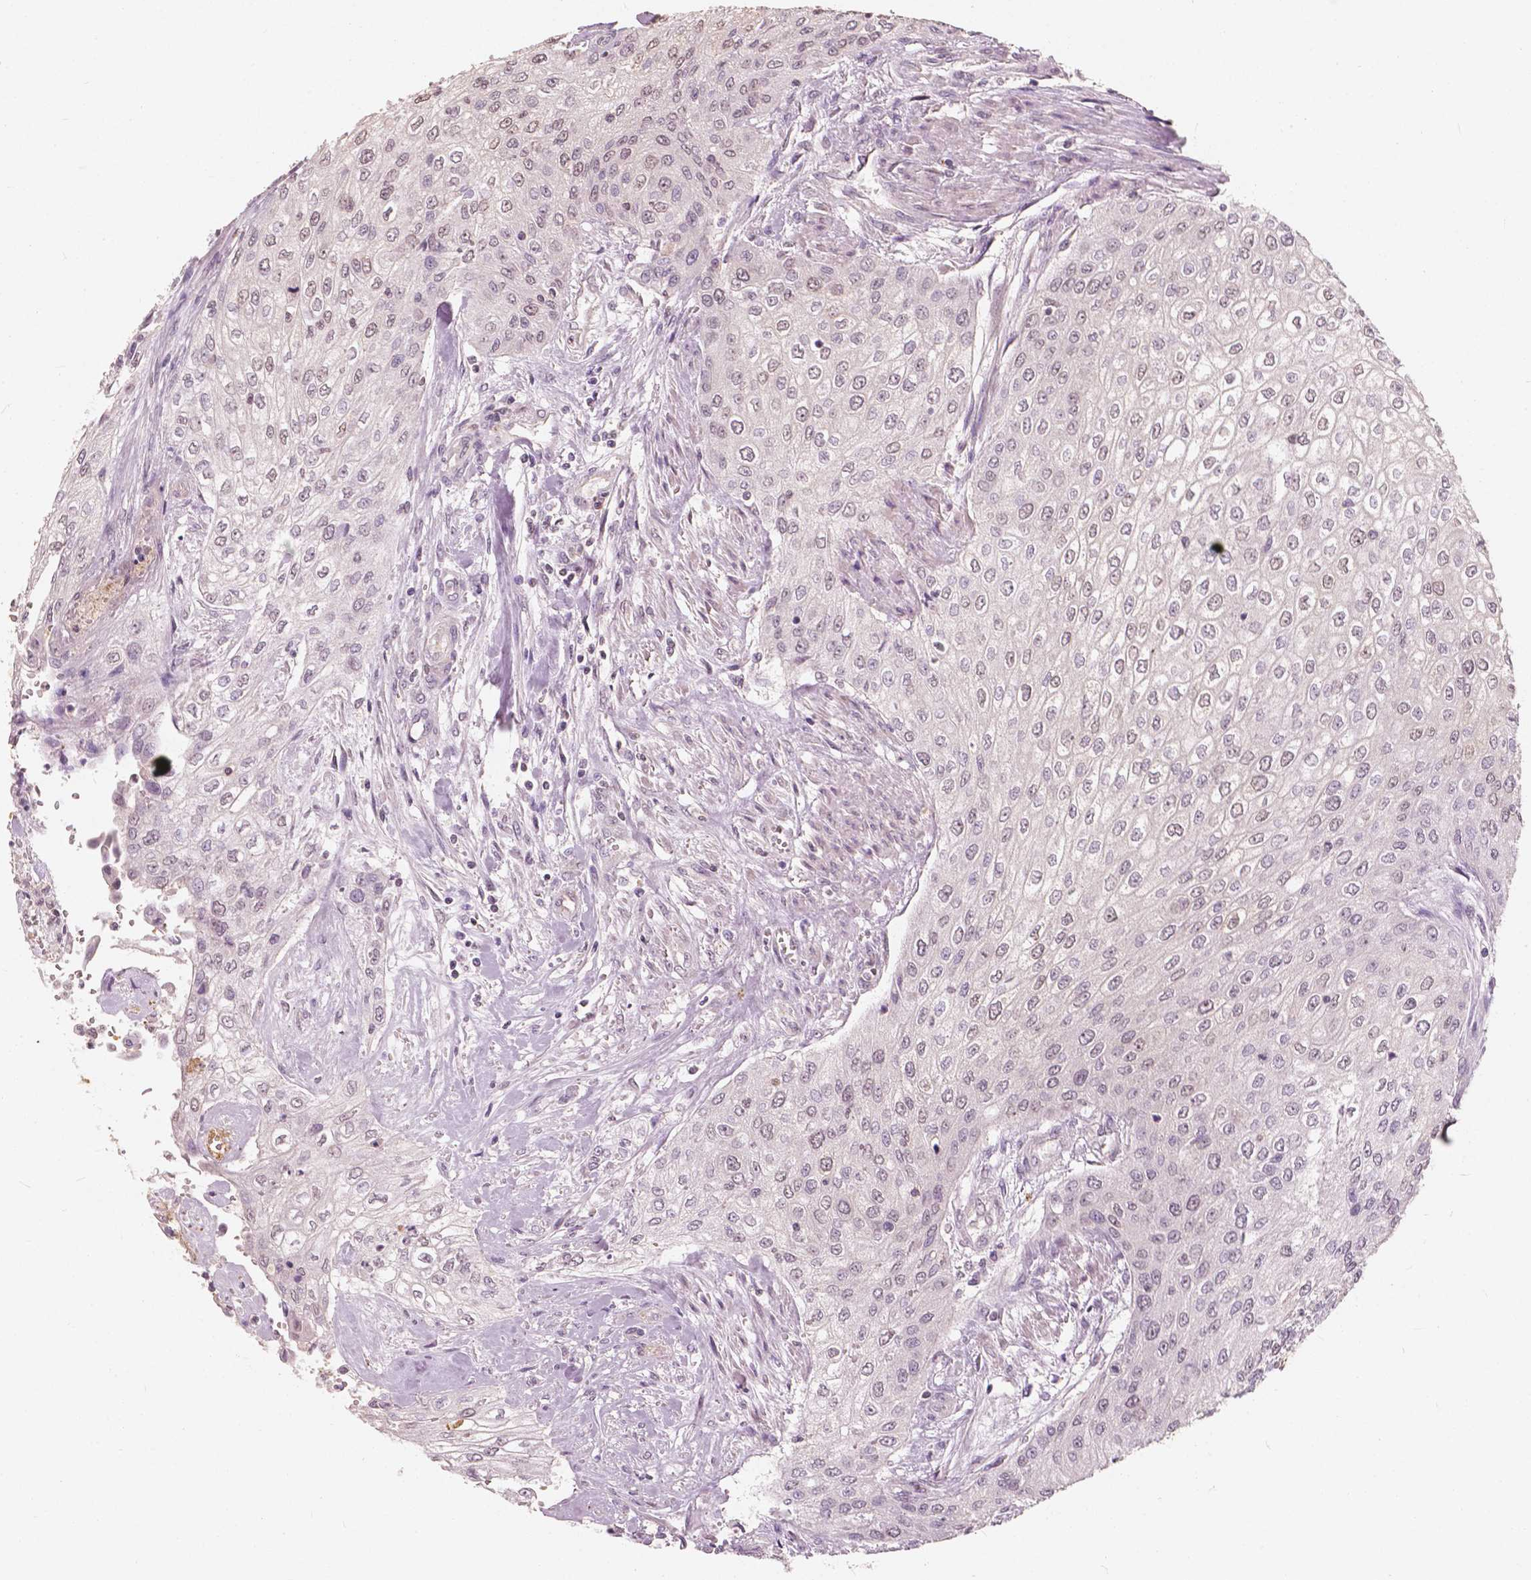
{"staining": {"intensity": "weak", "quantity": "<25%", "location": "nuclear"}, "tissue": "urothelial cancer", "cell_type": "Tumor cells", "image_type": "cancer", "snomed": [{"axis": "morphology", "description": "Urothelial carcinoma, High grade"}, {"axis": "topography", "description": "Urinary bladder"}], "caption": "A high-resolution photomicrograph shows immunohistochemistry (IHC) staining of urothelial carcinoma (high-grade), which demonstrates no significant positivity in tumor cells.", "gene": "SAT2", "patient": {"sex": "male", "age": 62}}